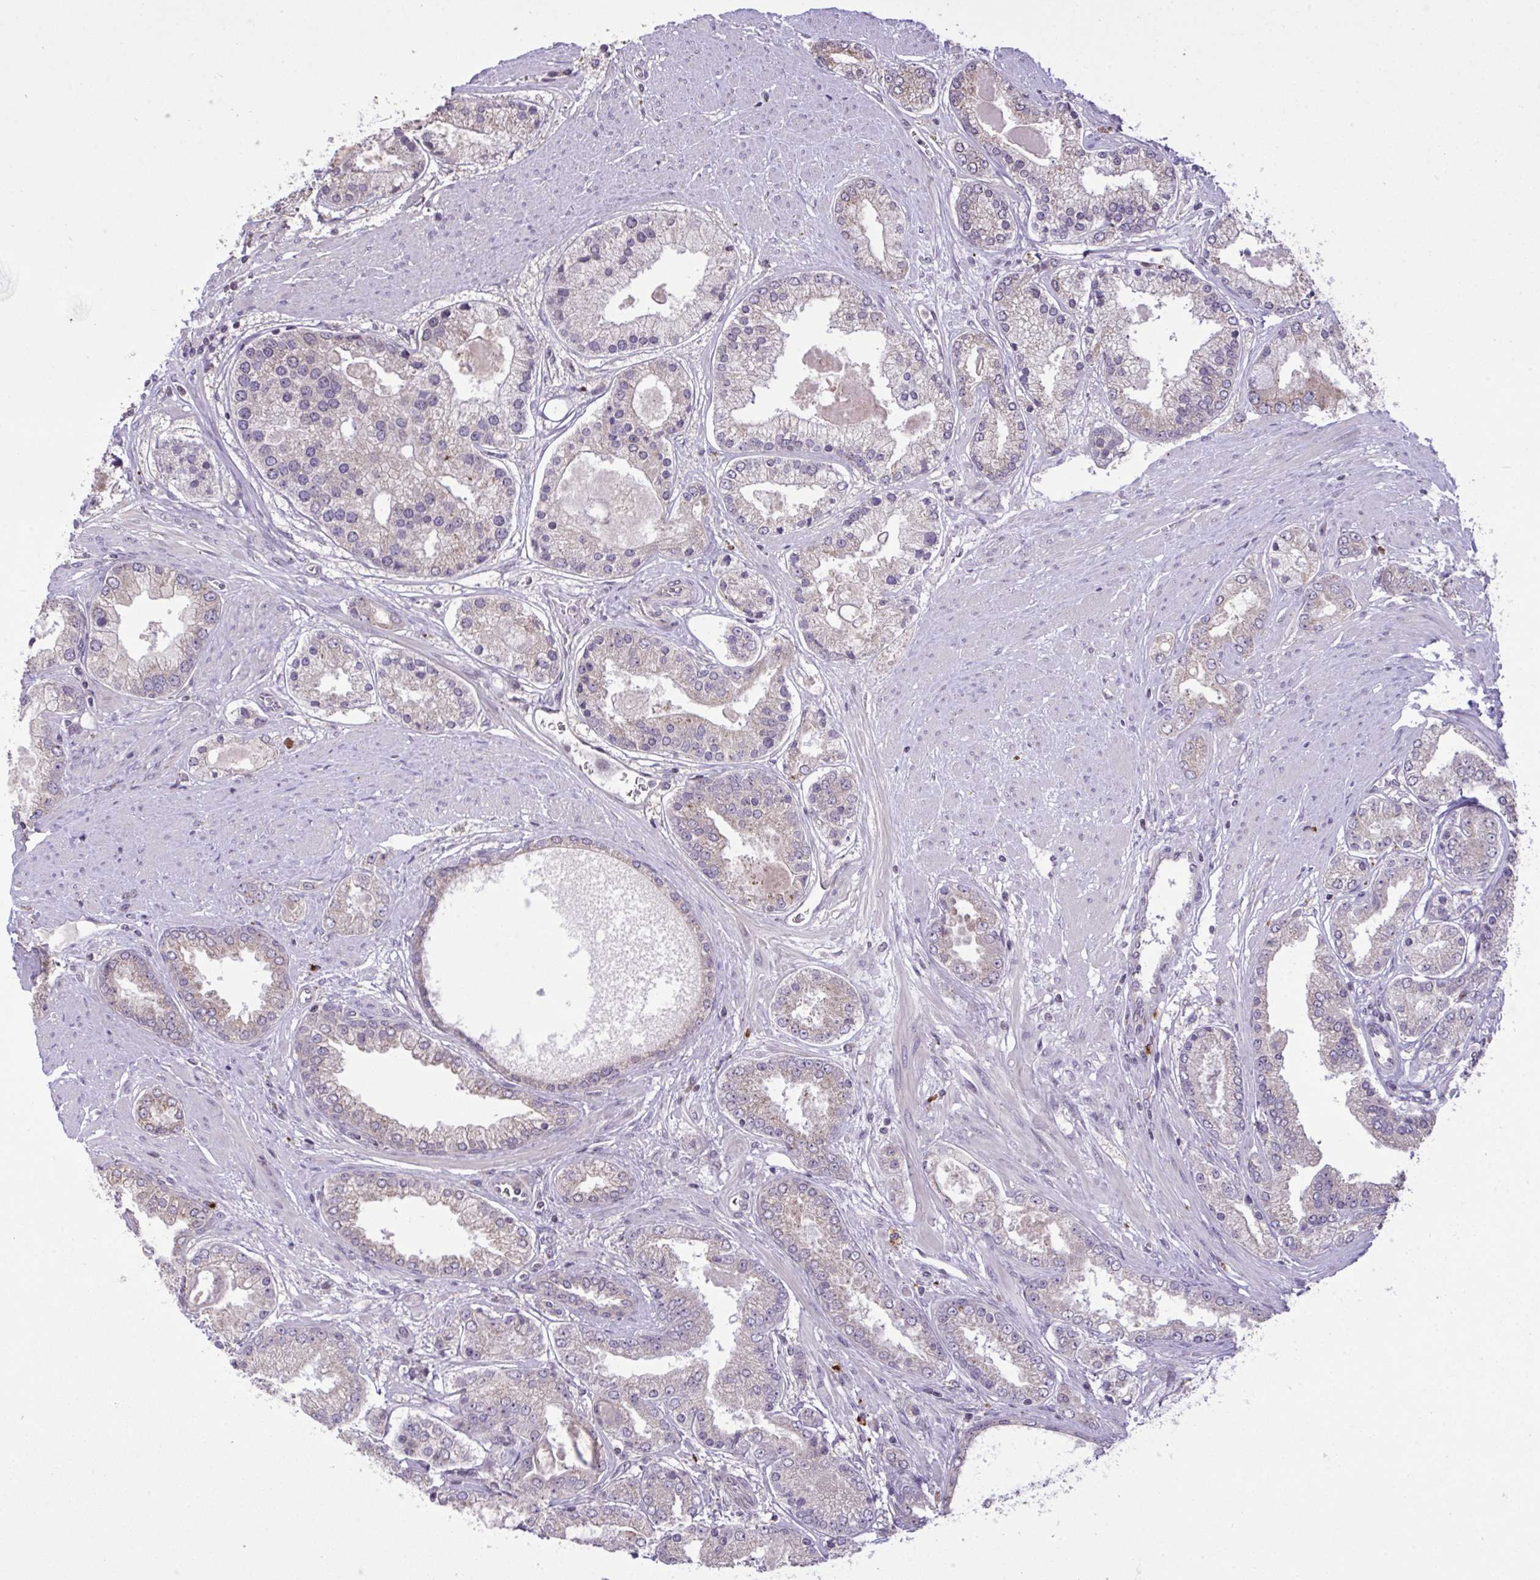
{"staining": {"intensity": "negative", "quantity": "none", "location": "none"}, "tissue": "prostate cancer", "cell_type": "Tumor cells", "image_type": "cancer", "snomed": [{"axis": "morphology", "description": "Adenocarcinoma, High grade"}, {"axis": "topography", "description": "Prostate"}], "caption": "Immunohistochemistry (IHC) photomicrograph of neoplastic tissue: prostate adenocarcinoma (high-grade) stained with DAB reveals no significant protein positivity in tumor cells.", "gene": "CYP20A1", "patient": {"sex": "male", "age": 67}}